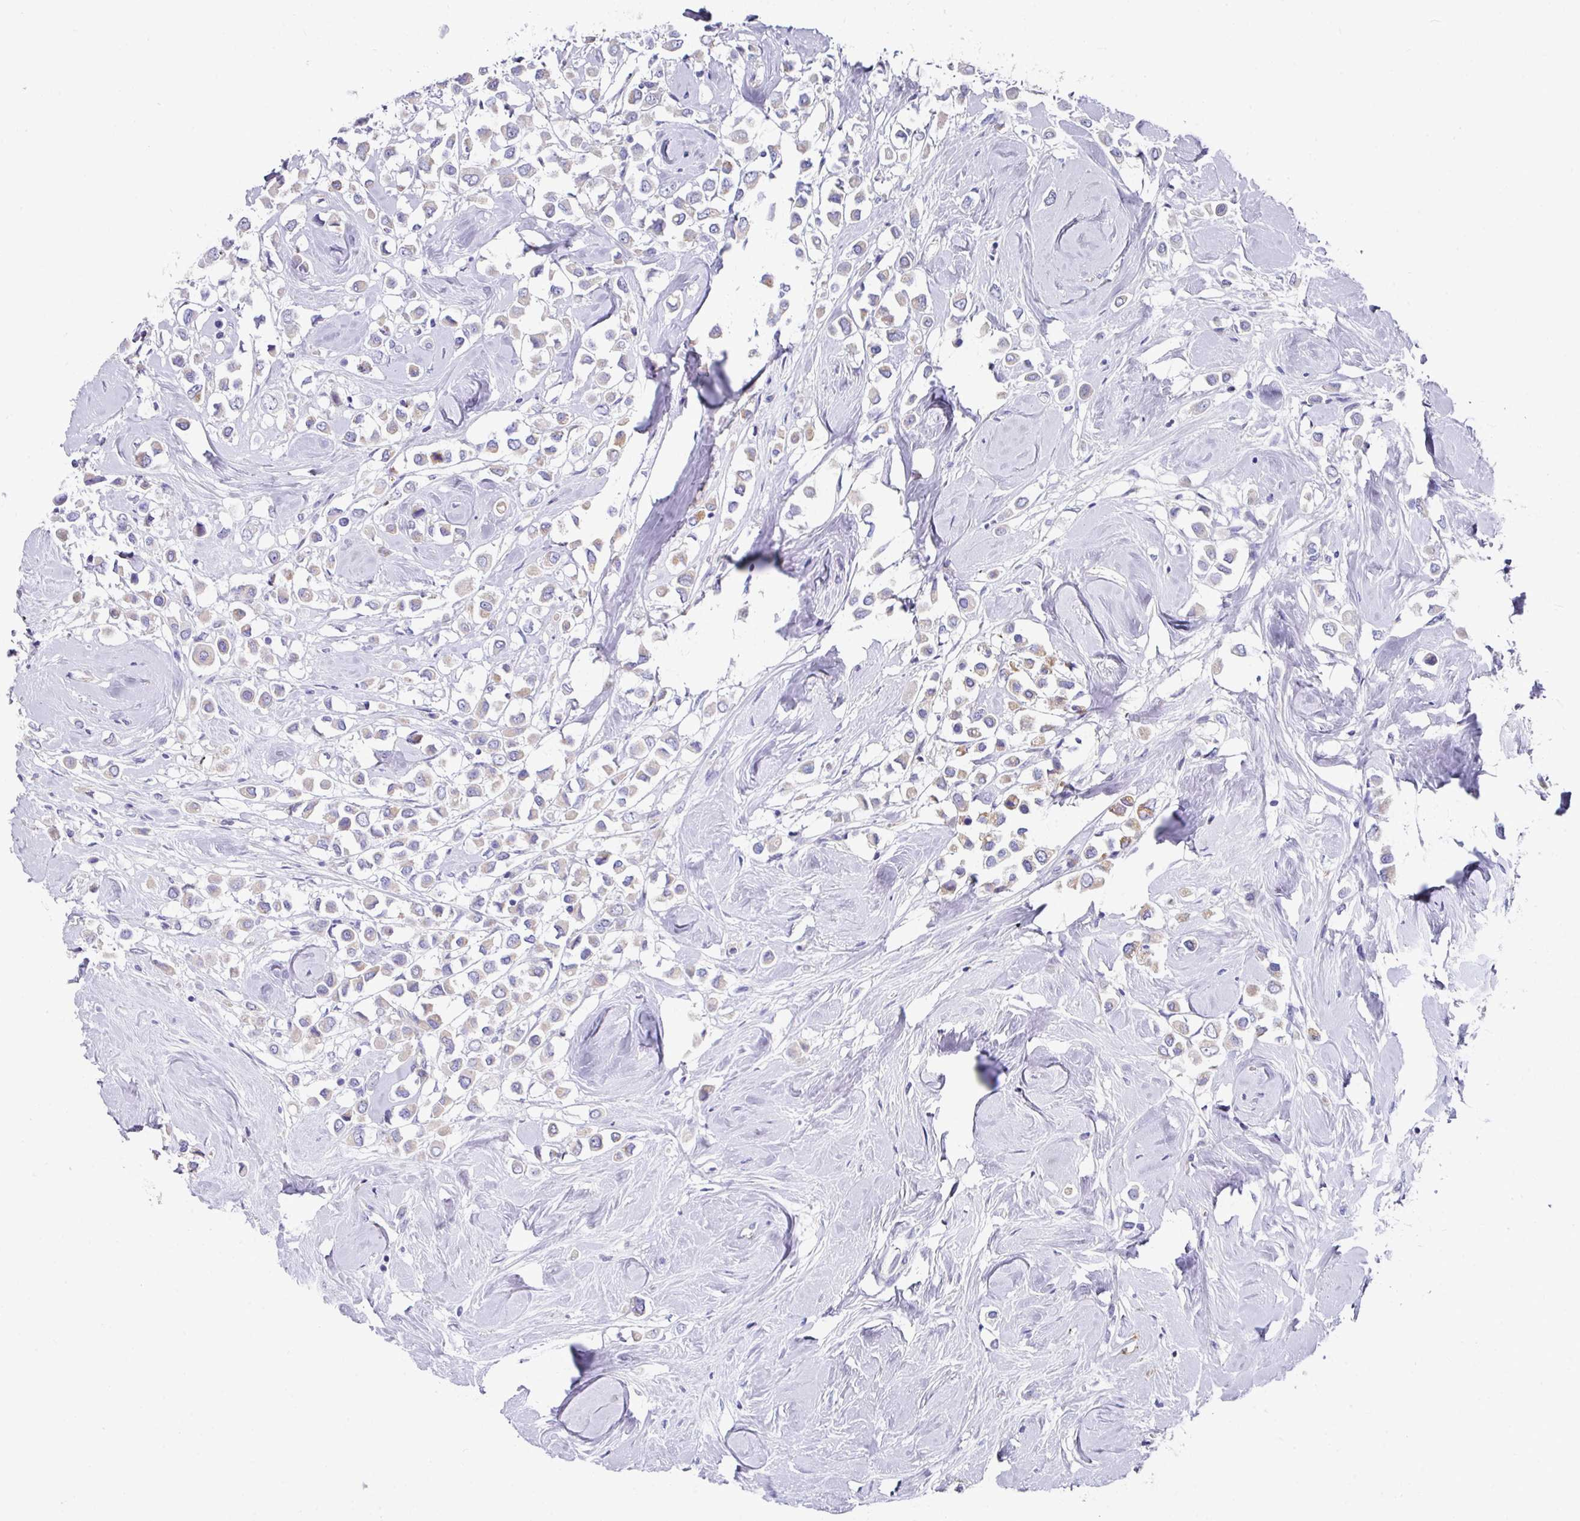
{"staining": {"intensity": "negative", "quantity": "none", "location": "none"}, "tissue": "breast cancer", "cell_type": "Tumor cells", "image_type": "cancer", "snomed": [{"axis": "morphology", "description": "Duct carcinoma"}, {"axis": "topography", "description": "Breast"}], "caption": "A micrograph of human breast invasive ductal carcinoma is negative for staining in tumor cells.", "gene": "CLDN1", "patient": {"sex": "female", "age": 61}}